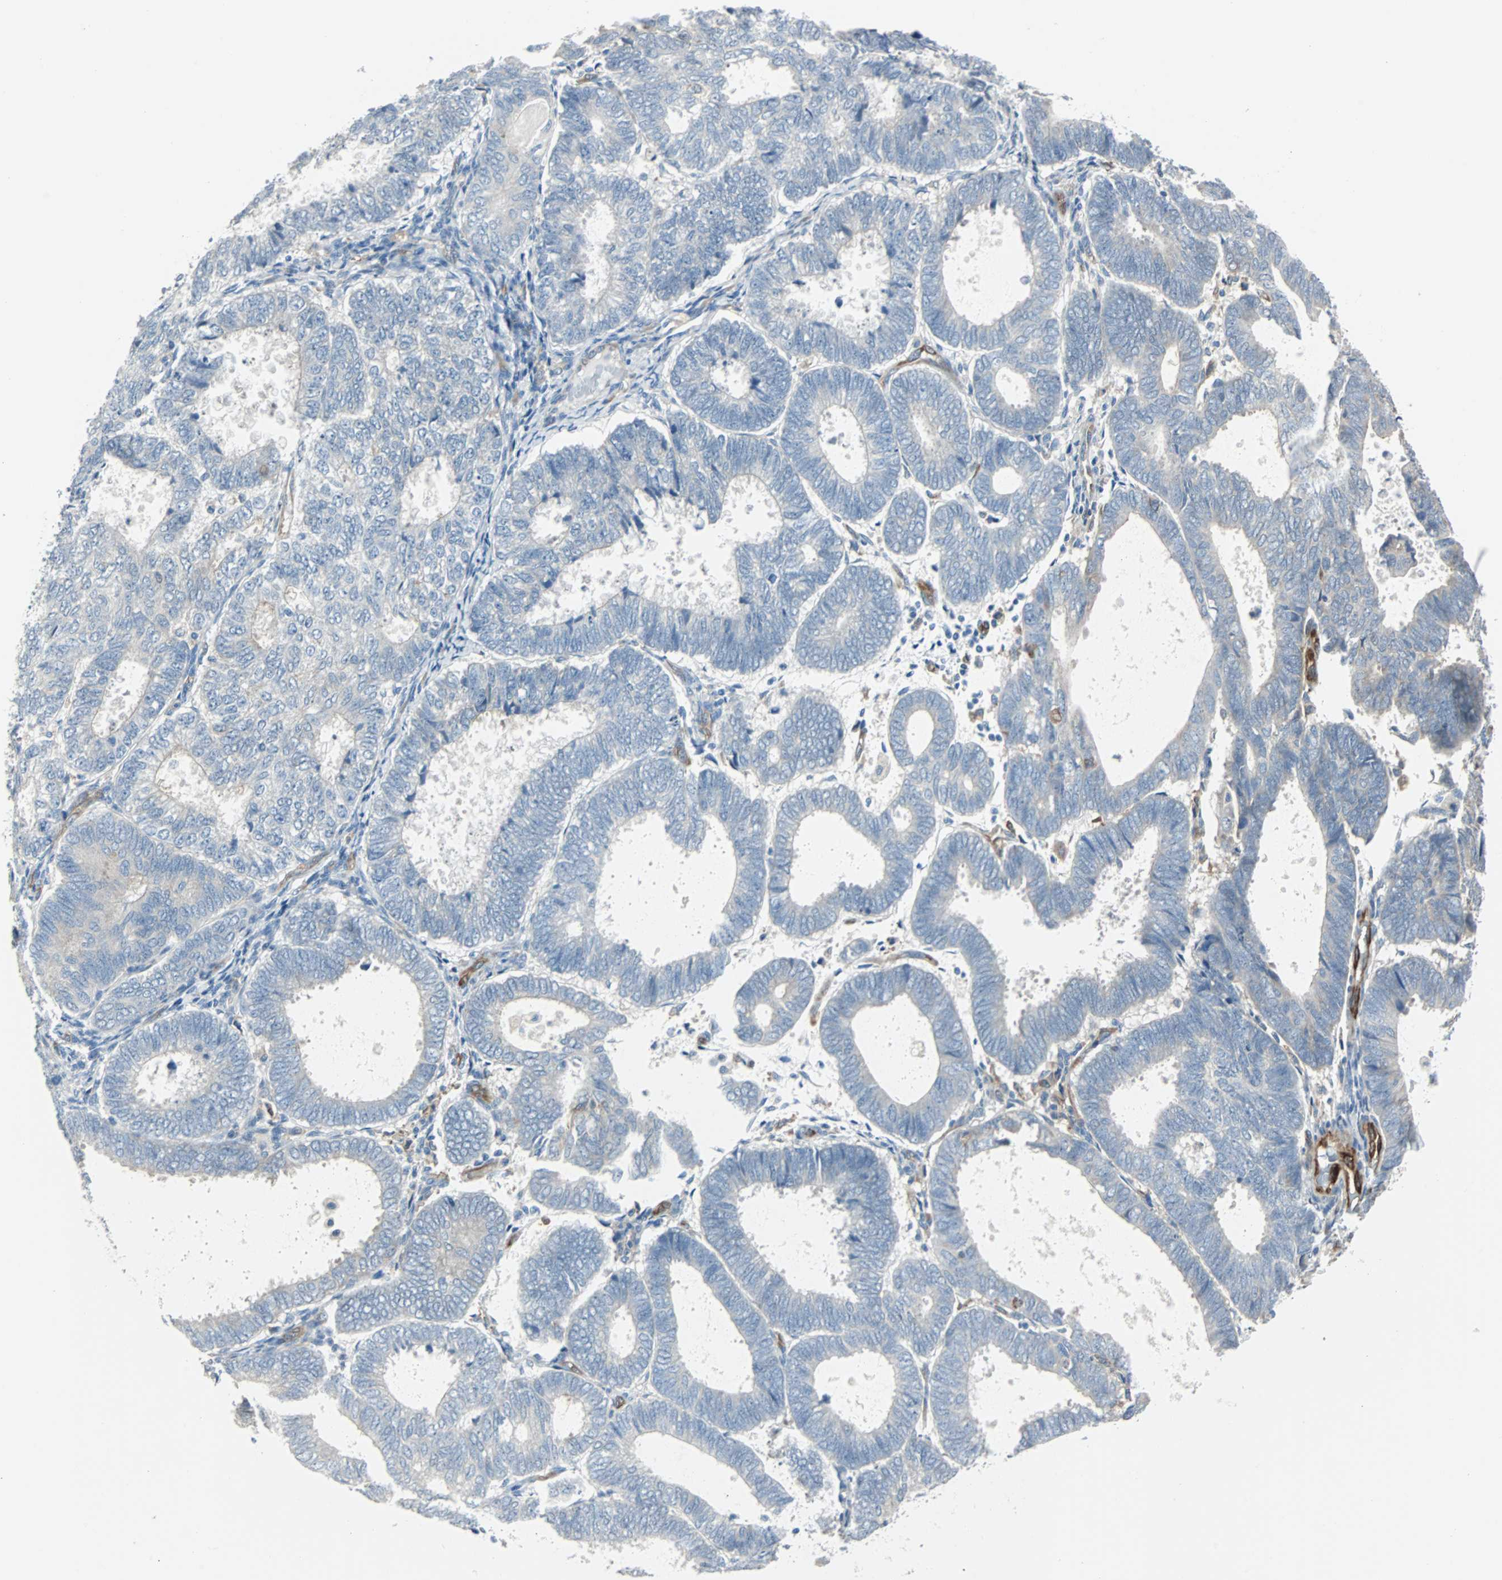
{"staining": {"intensity": "negative", "quantity": "none", "location": "none"}, "tissue": "endometrial cancer", "cell_type": "Tumor cells", "image_type": "cancer", "snomed": [{"axis": "morphology", "description": "Adenocarcinoma, NOS"}, {"axis": "topography", "description": "Uterus"}], "caption": "Immunohistochemistry (IHC) image of human endometrial cancer stained for a protein (brown), which displays no staining in tumor cells. Nuclei are stained in blue.", "gene": "SWAP70", "patient": {"sex": "female", "age": 60}}